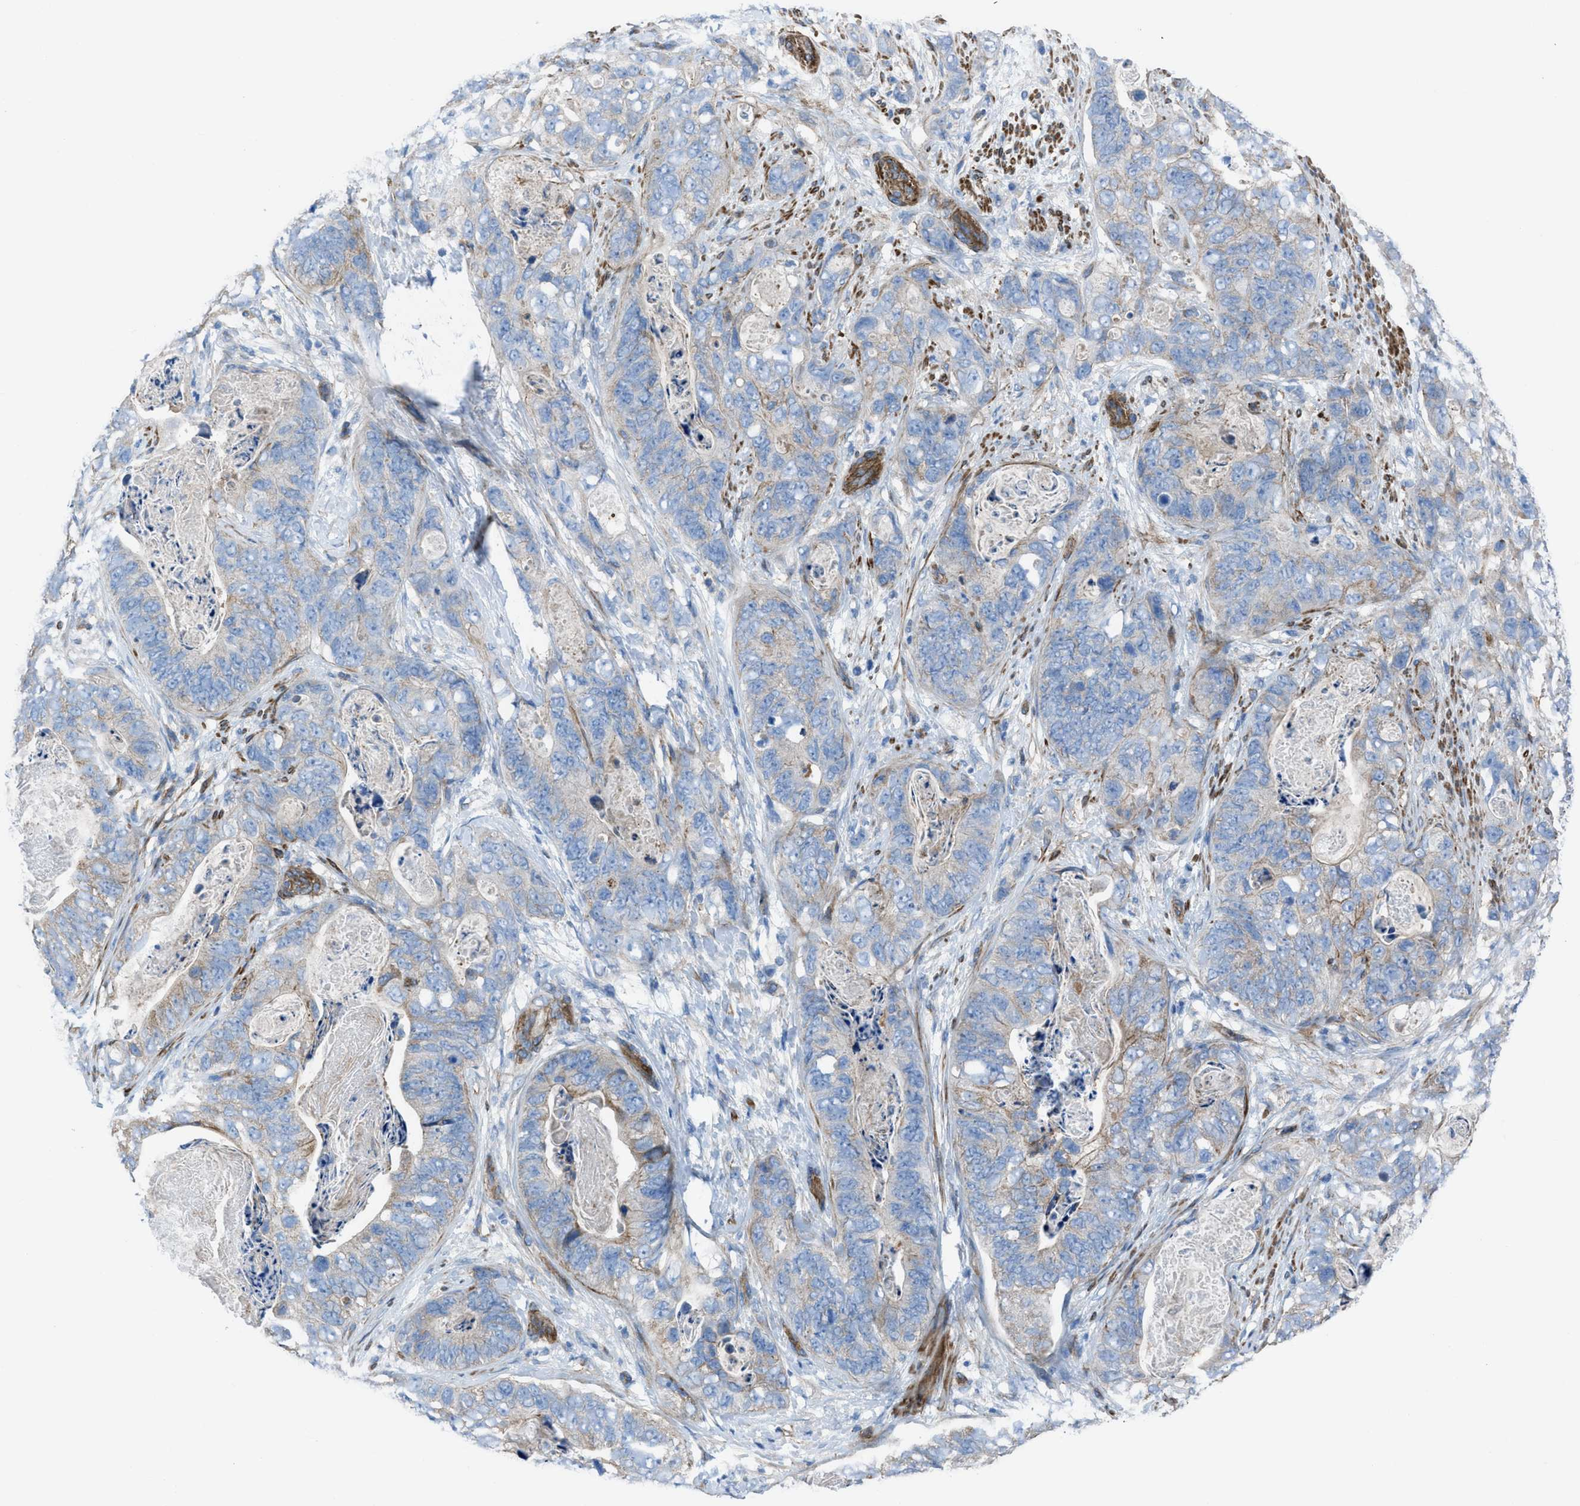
{"staining": {"intensity": "negative", "quantity": "none", "location": "none"}, "tissue": "stomach cancer", "cell_type": "Tumor cells", "image_type": "cancer", "snomed": [{"axis": "morphology", "description": "Adenocarcinoma, NOS"}, {"axis": "topography", "description": "Stomach"}], "caption": "Immunohistochemistry (IHC) of stomach cancer displays no expression in tumor cells.", "gene": "KCNH7", "patient": {"sex": "female", "age": 89}}